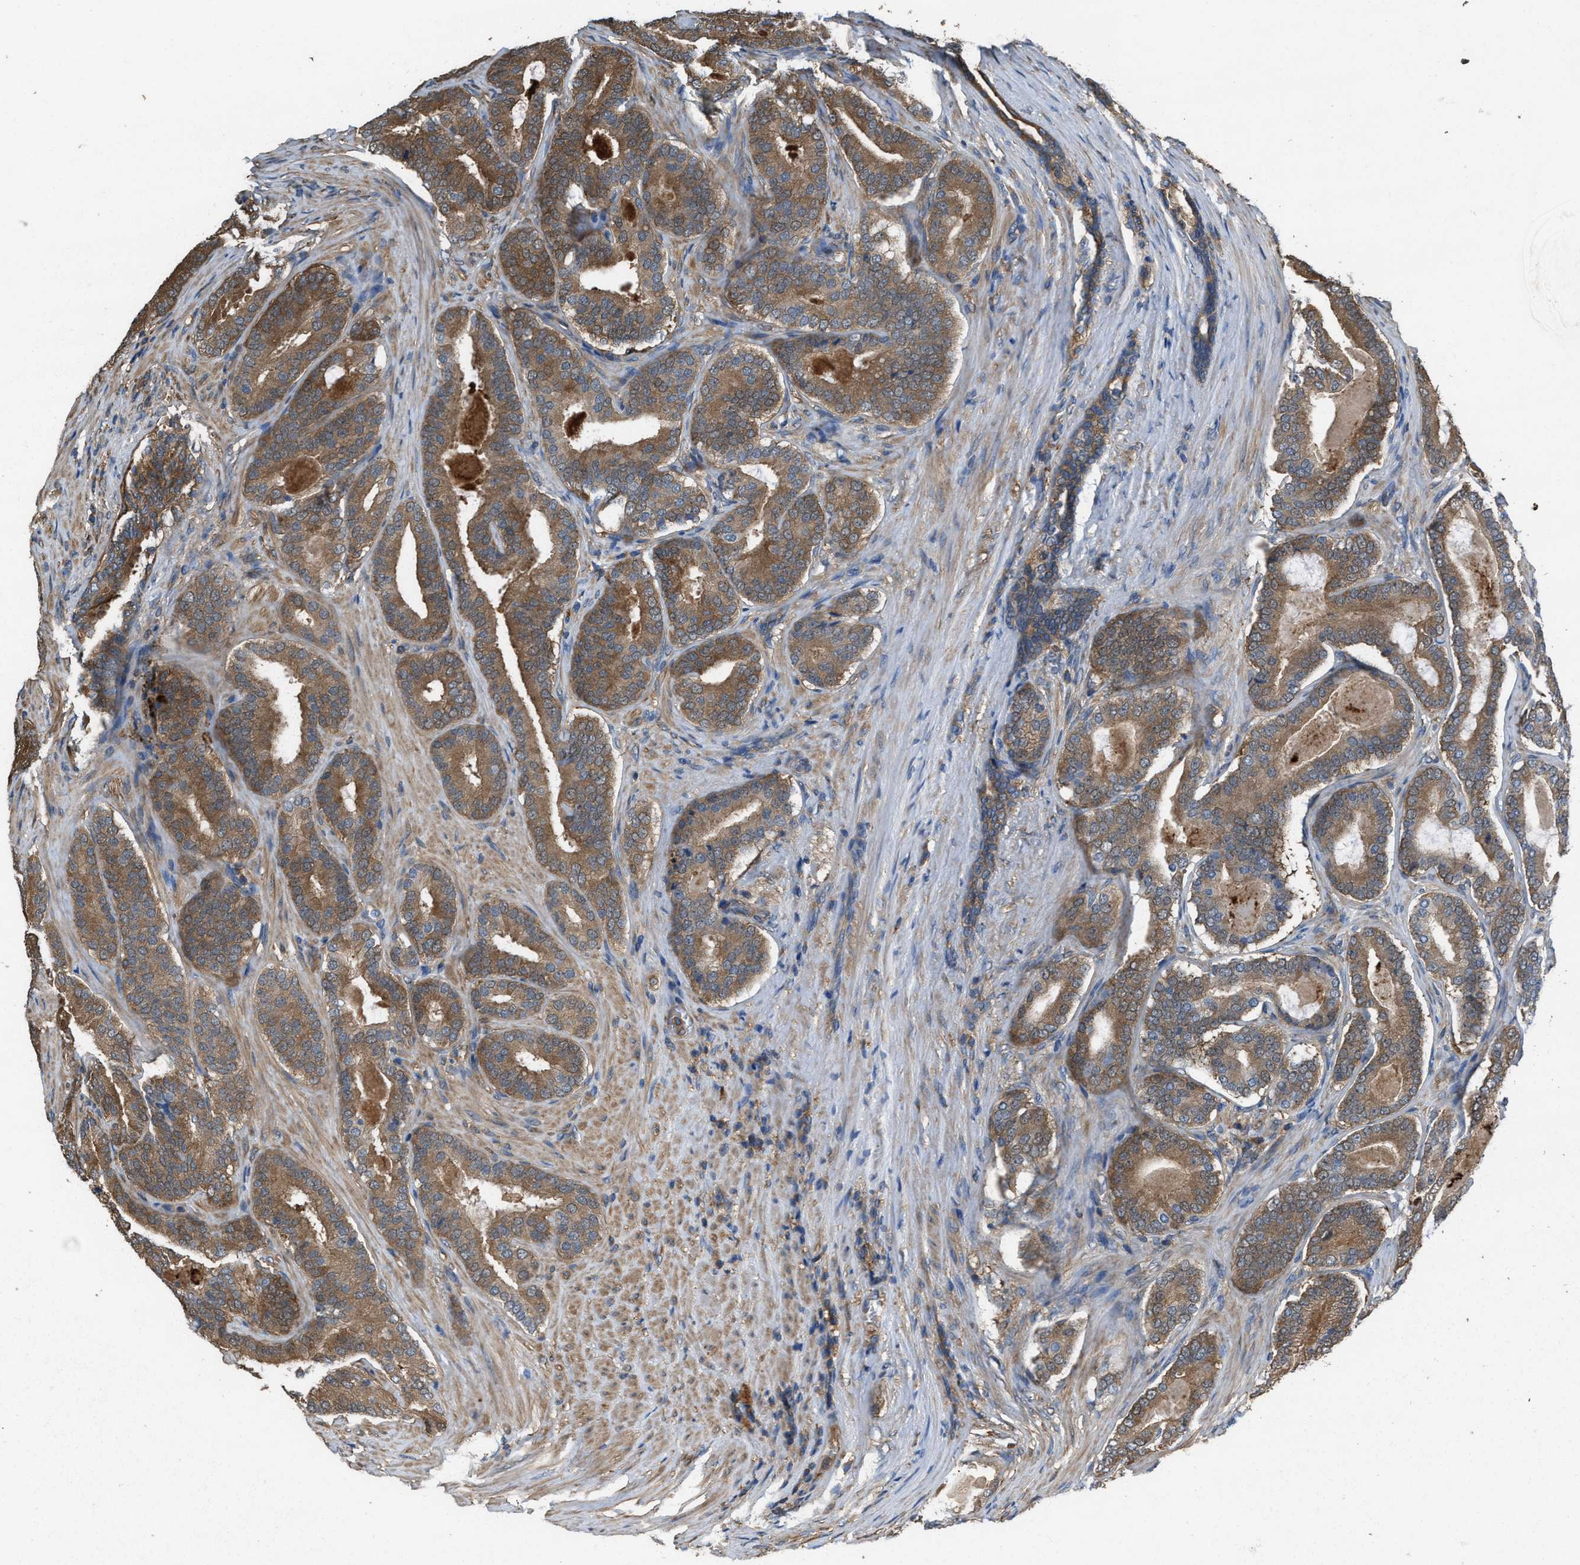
{"staining": {"intensity": "moderate", "quantity": ">75%", "location": "cytoplasmic/membranous"}, "tissue": "prostate cancer", "cell_type": "Tumor cells", "image_type": "cancer", "snomed": [{"axis": "morphology", "description": "Adenocarcinoma, High grade"}, {"axis": "topography", "description": "Prostate"}], "caption": "This micrograph reveals prostate cancer stained with immunohistochemistry (IHC) to label a protein in brown. The cytoplasmic/membranous of tumor cells show moderate positivity for the protein. Nuclei are counter-stained blue.", "gene": "ATIC", "patient": {"sex": "male", "age": 60}}